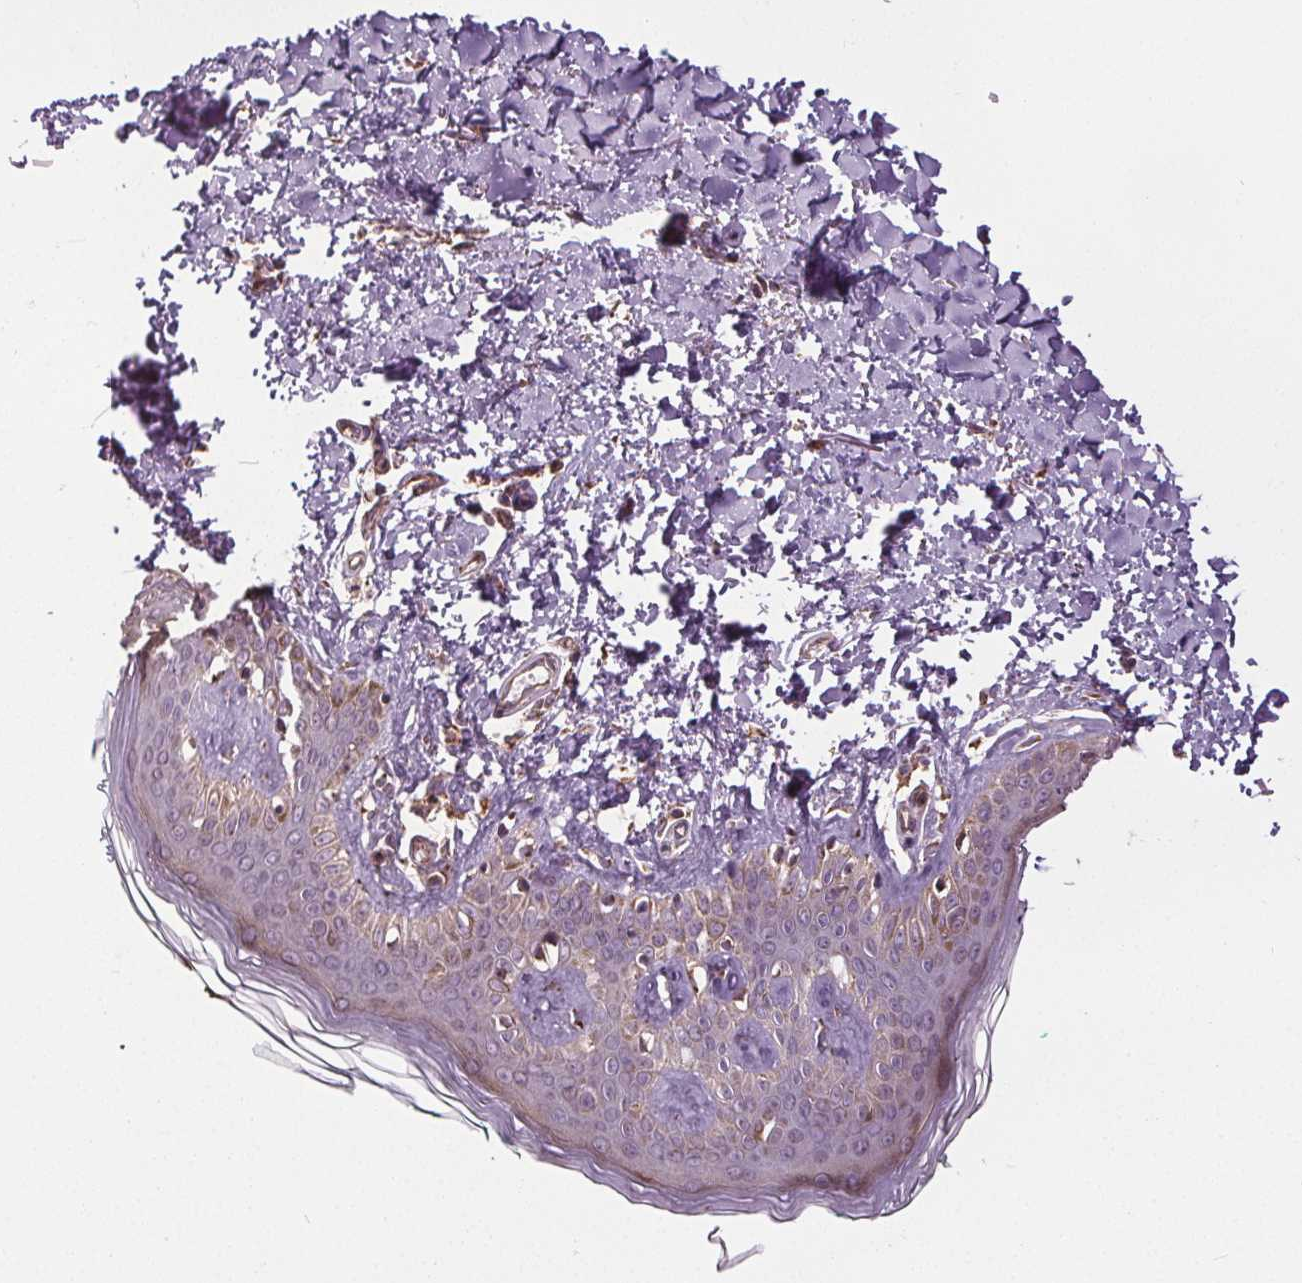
{"staining": {"intensity": "negative", "quantity": "none", "location": "none"}, "tissue": "skin", "cell_type": "Fibroblasts", "image_type": "normal", "snomed": [{"axis": "morphology", "description": "Normal tissue, NOS"}, {"axis": "topography", "description": "Skin"}, {"axis": "topography", "description": "Peripheral nerve tissue"}], "caption": "The micrograph displays no significant positivity in fibroblasts of skin.", "gene": "ZNF548", "patient": {"sex": "female", "age": 45}}